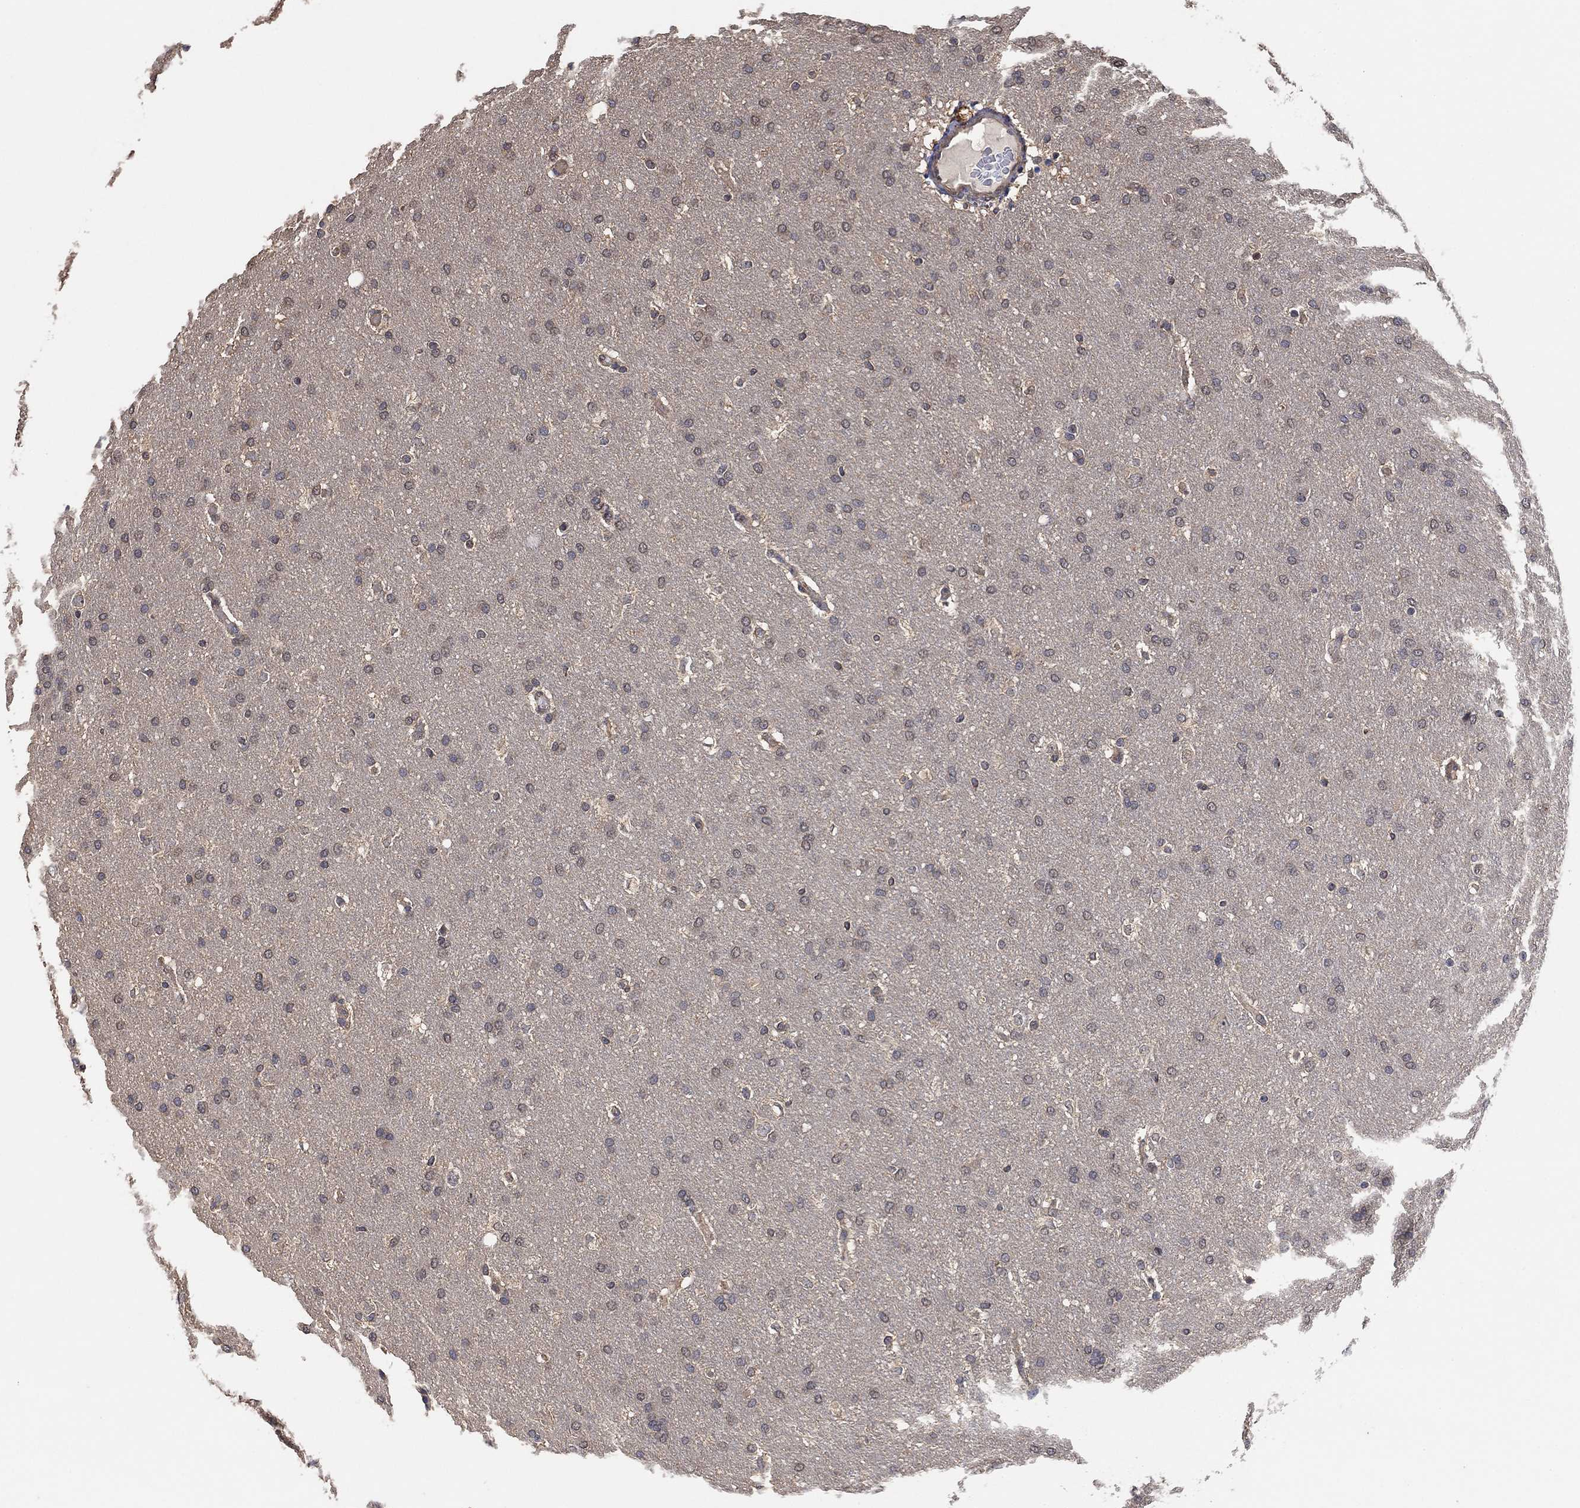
{"staining": {"intensity": "negative", "quantity": "none", "location": "none"}, "tissue": "glioma", "cell_type": "Tumor cells", "image_type": "cancer", "snomed": [{"axis": "morphology", "description": "Glioma, malignant, Low grade"}, {"axis": "topography", "description": "Brain"}], "caption": "High magnification brightfield microscopy of low-grade glioma (malignant) stained with DAB (3,3'-diaminobenzidine) (brown) and counterstained with hematoxylin (blue): tumor cells show no significant expression.", "gene": "CCDC43", "patient": {"sex": "female", "age": 37}}